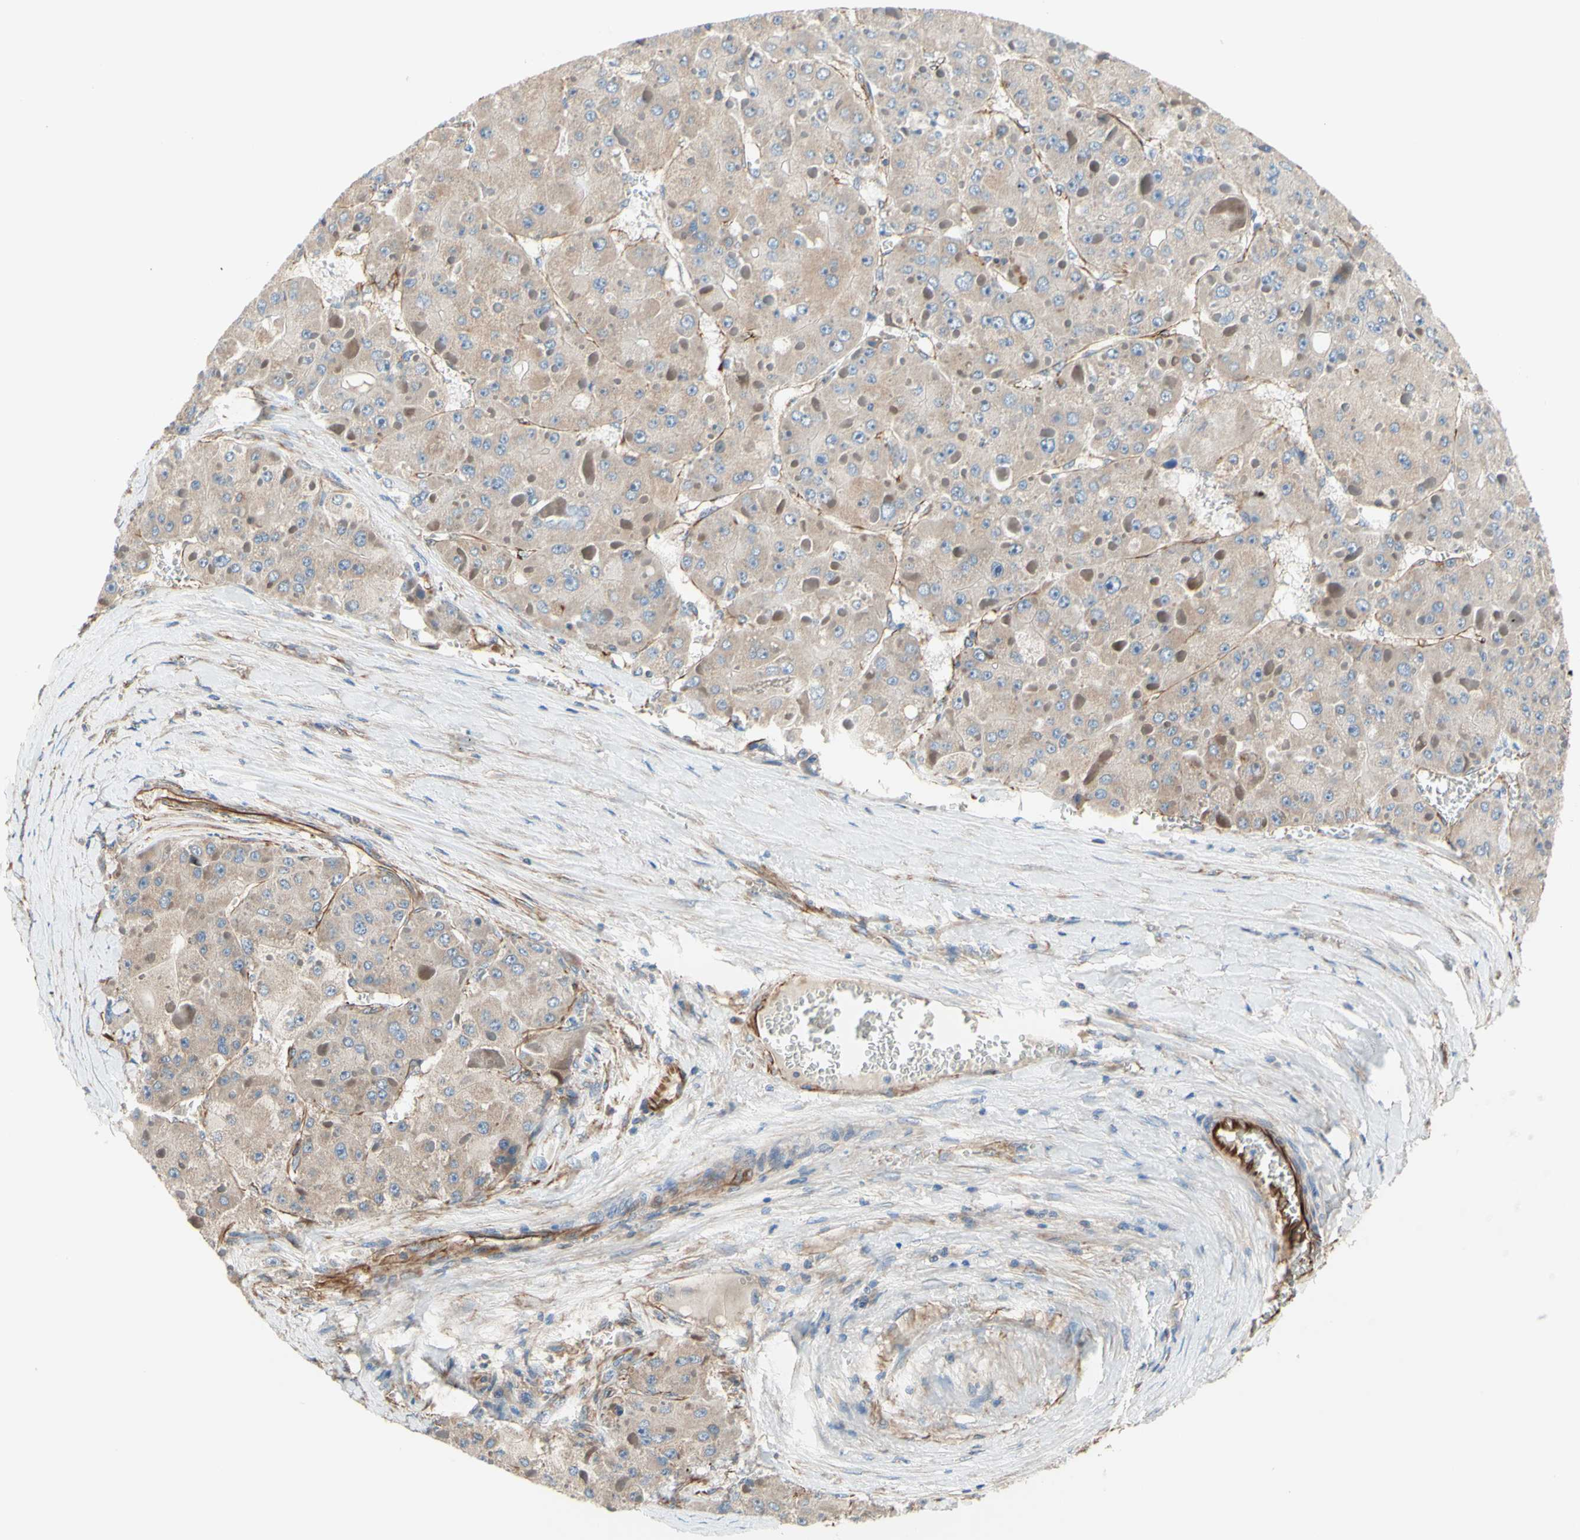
{"staining": {"intensity": "weak", "quantity": "25%-75%", "location": "cytoplasmic/membranous"}, "tissue": "liver cancer", "cell_type": "Tumor cells", "image_type": "cancer", "snomed": [{"axis": "morphology", "description": "Carcinoma, Hepatocellular, NOS"}, {"axis": "topography", "description": "Liver"}], "caption": "Protein expression analysis of liver cancer (hepatocellular carcinoma) shows weak cytoplasmic/membranous expression in about 25%-75% of tumor cells. (brown staining indicates protein expression, while blue staining denotes nuclei).", "gene": "TRAF2", "patient": {"sex": "female", "age": 73}}